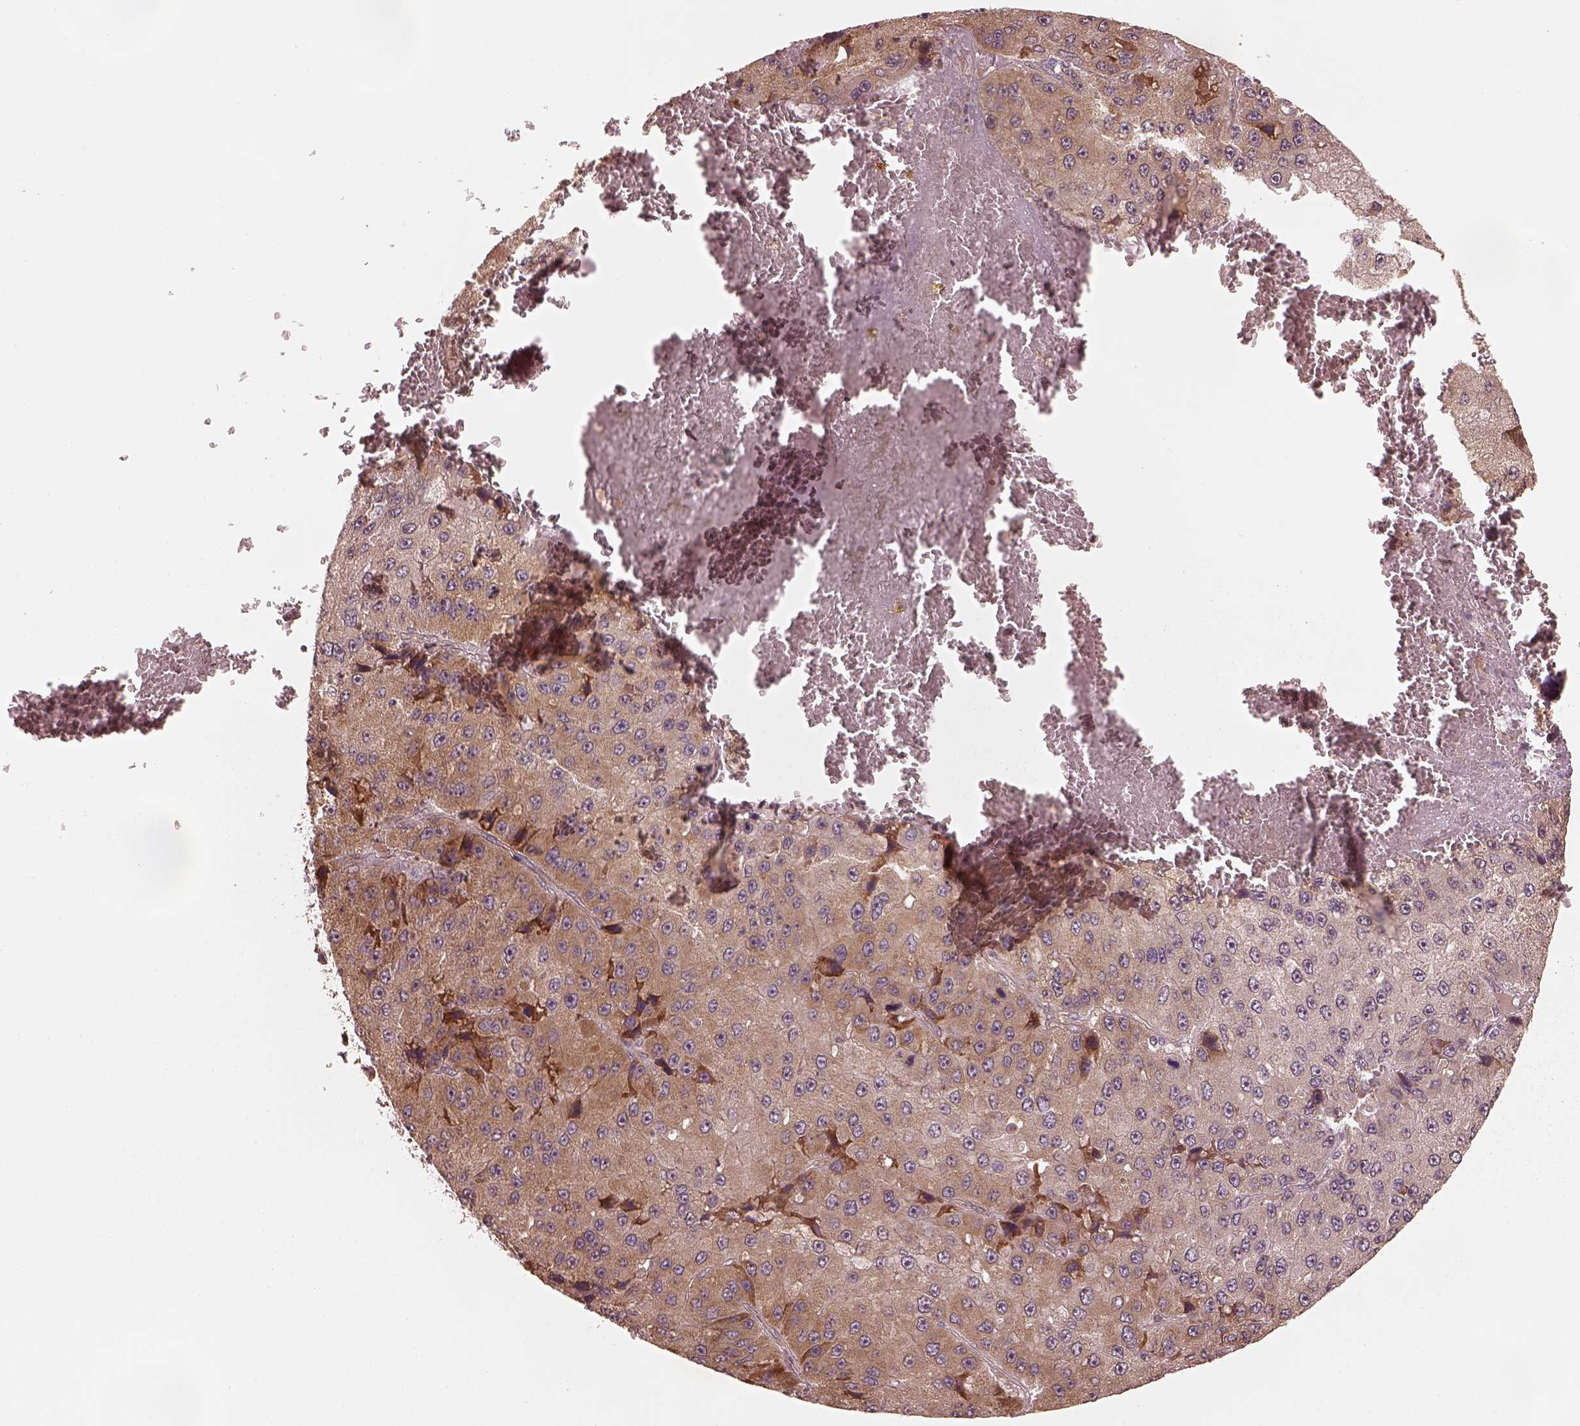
{"staining": {"intensity": "weak", "quantity": ">75%", "location": "cytoplasmic/membranous"}, "tissue": "liver cancer", "cell_type": "Tumor cells", "image_type": "cancer", "snomed": [{"axis": "morphology", "description": "Carcinoma, Hepatocellular, NOS"}, {"axis": "topography", "description": "Liver"}], "caption": "High-magnification brightfield microscopy of hepatocellular carcinoma (liver) stained with DAB (brown) and counterstained with hematoxylin (blue). tumor cells exhibit weak cytoplasmic/membranous expression is appreciated in about>75% of cells. The protein is stained brown, and the nuclei are stained in blue (DAB IHC with brightfield microscopy, high magnification).", "gene": "RPS5", "patient": {"sex": "female", "age": 73}}